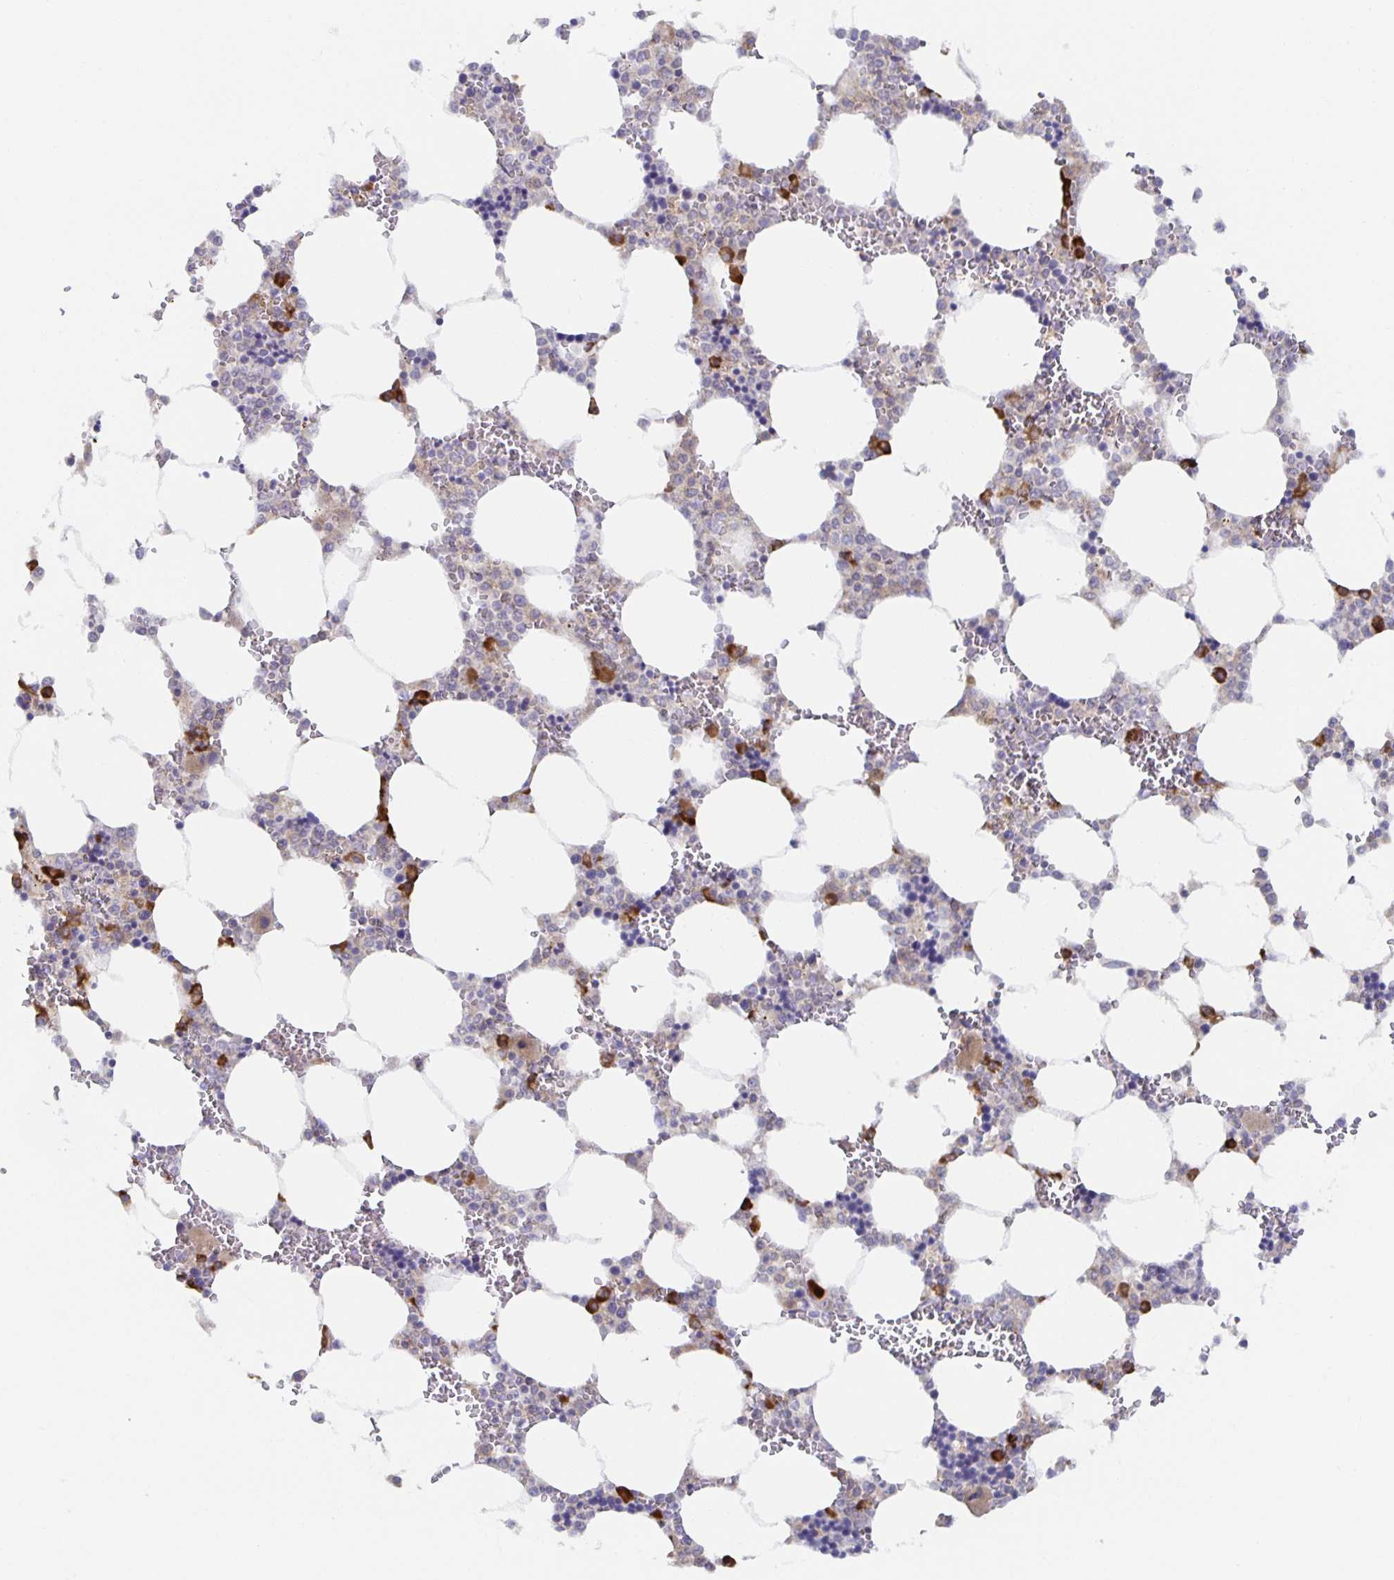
{"staining": {"intensity": "strong", "quantity": "<25%", "location": "cytoplasmic/membranous"}, "tissue": "bone marrow", "cell_type": "Hematopoietic cells", "image_type": "normal", "snomed": [{"axis": "morphology", "description": "Normal tissue, NOS"}, {"axis": "topography", "description": "Bone marrow"}], "caption": "This image shows immunohistochemistry (IHC) staining of unremarkable bone marrow, with medium strong cytoplasmic/membranous expression in approximately <25% of hematopoietic cells.", "gene": "BAD", "patient": {"sex": "male", "age": 64}}